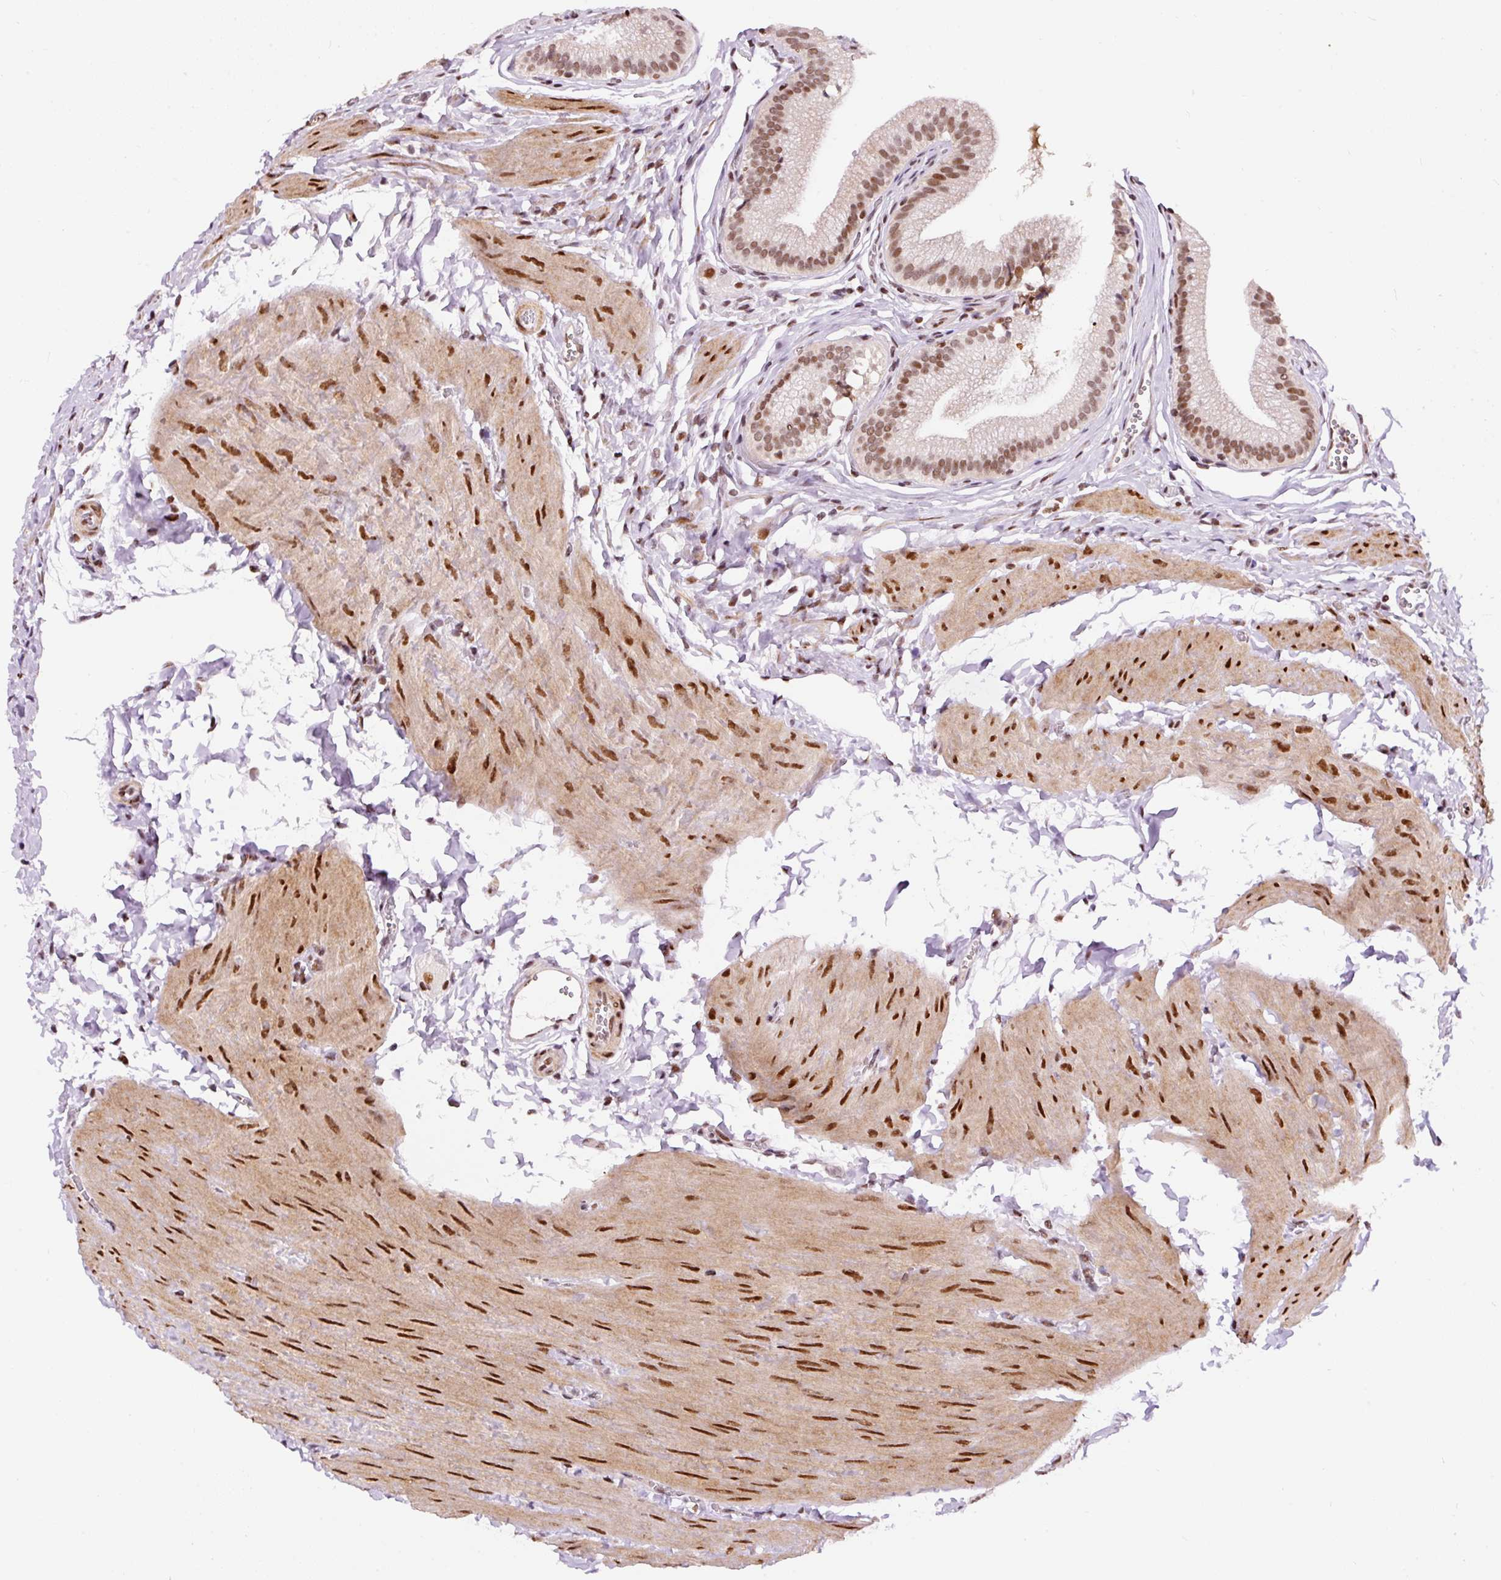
{"staining": {"intensity": "moderate", "quantity": ">75%", "location": "nuclear"}, "tissue": "gallbladder", "cell_type": "Glandular cells", "image_type": "normal", "snomed": [{"axis": "morphology", "description": "Normal tissue, NOS"}, {"axis": "topography", "description": "Gallbladder"}, {"axis": "topography", "description": "Peripheral nerve tissue"}], "caption": "Protein expression analysis of normal gallbladder demonstrates moderate nuclear expression in approximately >75% of glandular cells. The protein of interest is stained brown, and the nuclei are stained in blue (DAB (3,3'-diaminobenzidine) IHC with brightfield microscopy, high magnification).", "gene": "HNRNPC", "patient": {"sex": "male", "age": 17}}